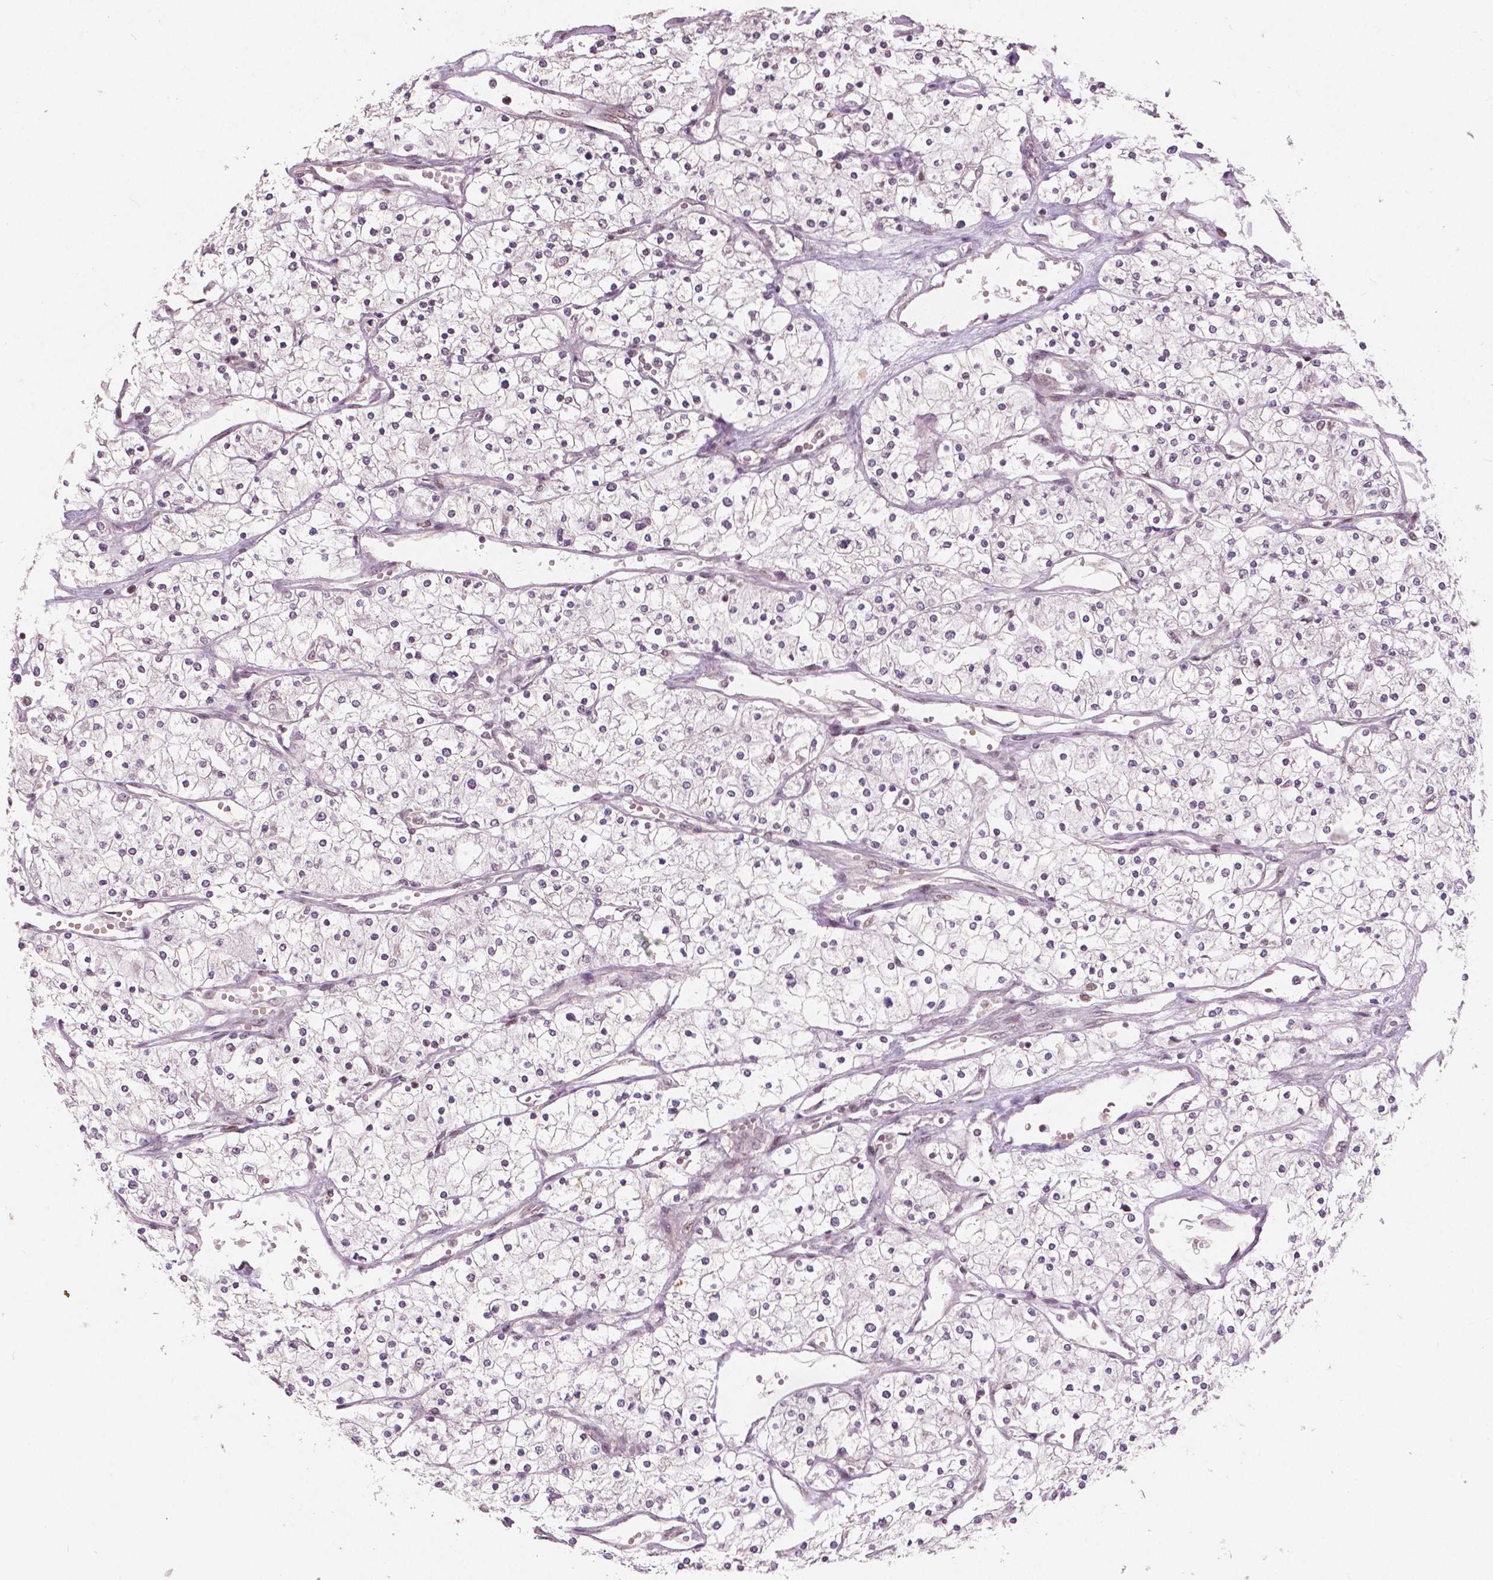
{"staining": {"intensity": "negative", "quantity": "none", "location": "none"}, "tissue": "renal cancer", "cell_type": "Tumor cells", "image_type": "cancer", "snomed": [{"axis": "morphology", "description": "Adenocarcinoma, NOS"}, {"axis": "topography", "description": "Kidney"}], "caption": "IHC image of neoplastic tissue: renal adenocarcinoma stained with DAB shows no significant protein staining in tumor cells.", "gene": "NSD2", "patient": {"sex": "male", "age": 80}}